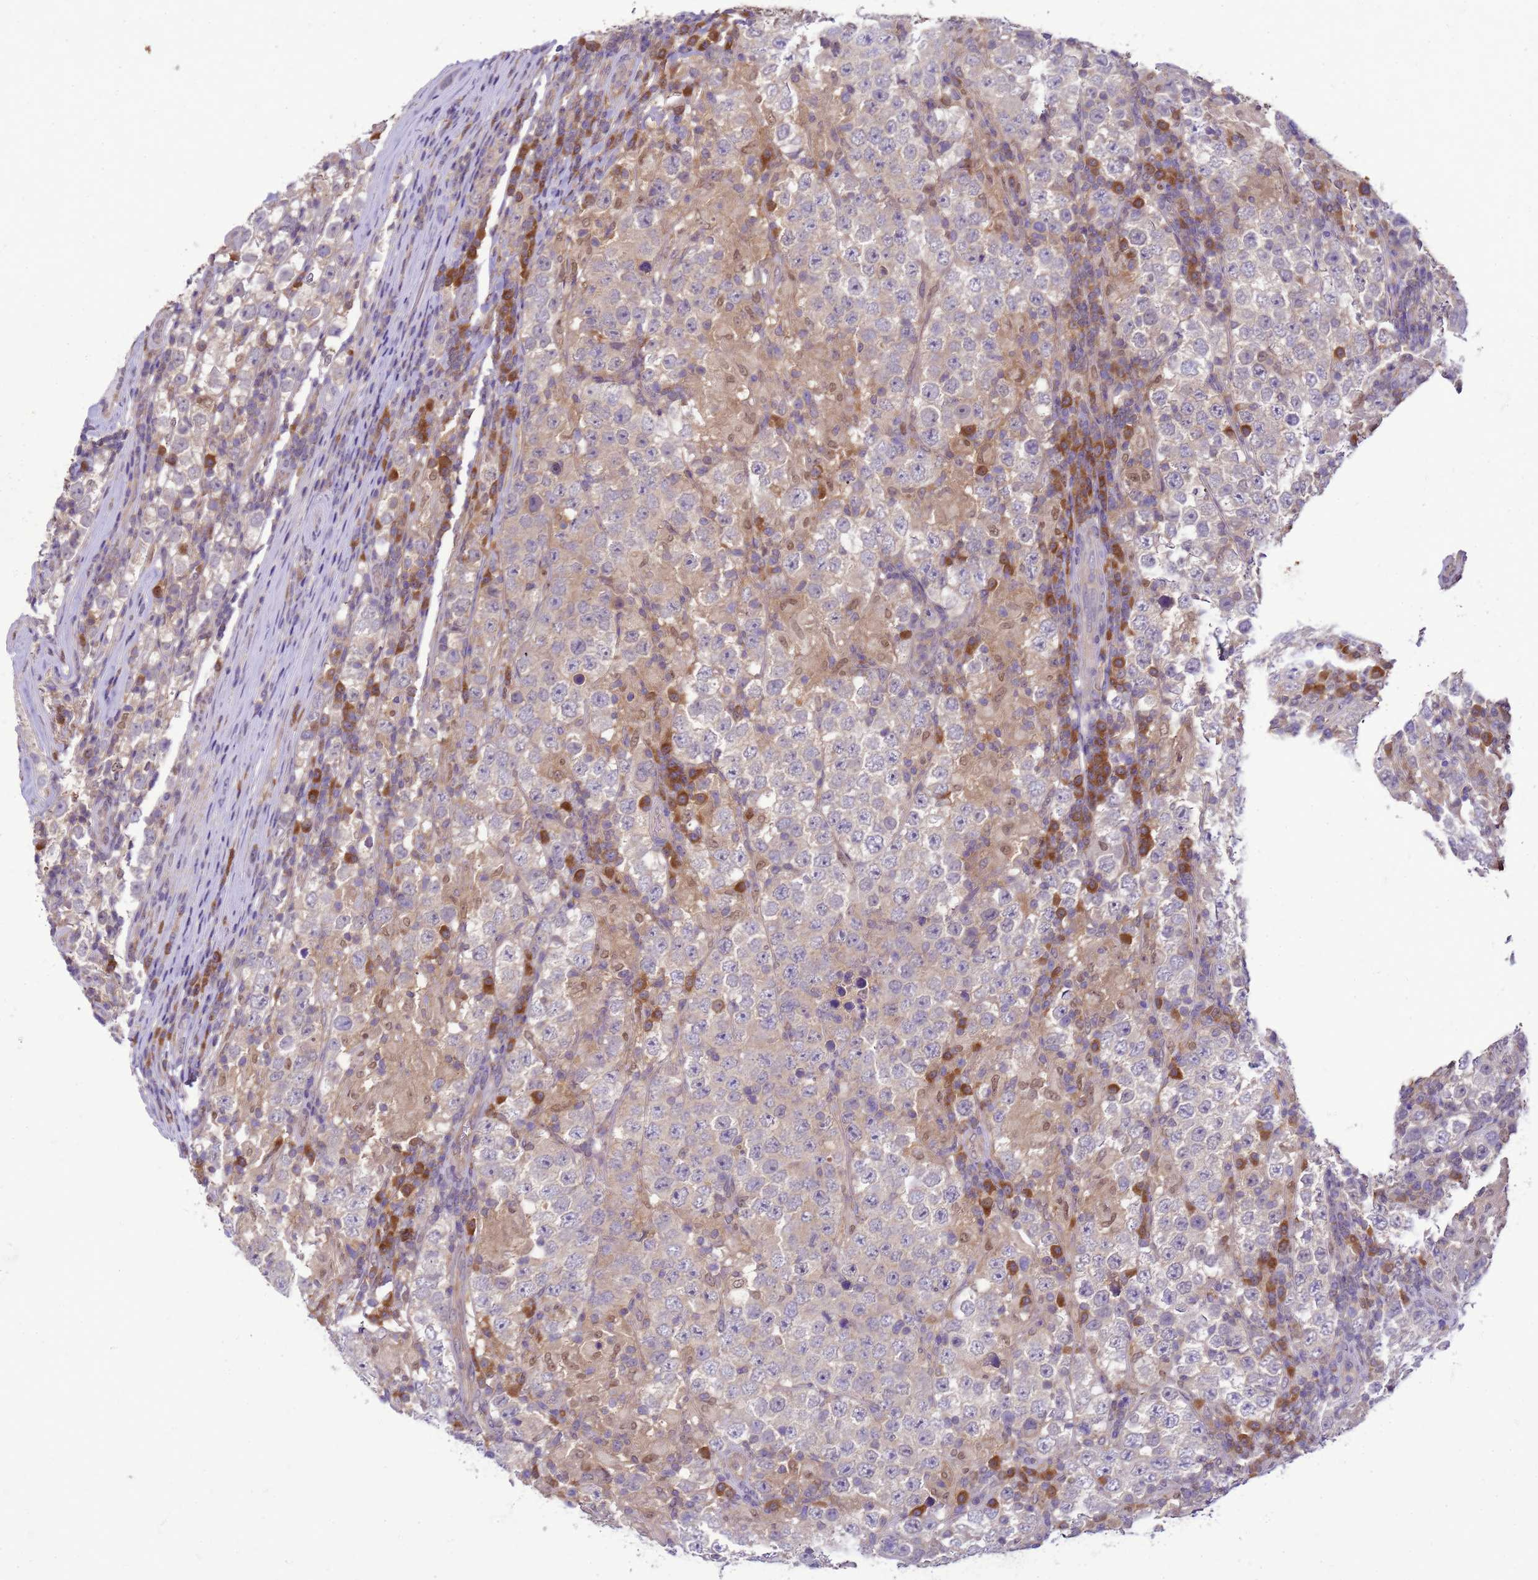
{"staining": {"intensity": "weak", "quantity": "<25%", "location": "cytoplasmic/membranous"}, "tissue": "testis cancer", "cell_type": "Tumor cells", "image_type": "cancer", "snomed": [{"axis": "morphology", "description": "Normal tissue, NOS"}, {"axis": "morphology", "description": "Urothelial carcinoma, High grade"}, {"axis": "morphology", "description": "Seminoma, NOS"}, {"axis": "morphology", "description": "Carcinoma, Embryonal, NOS"}, {"axis": "topography", "description": "Urinary bladder"}, {"axis": "topography", "description": "Testis"}], "caption": "Tumor cells are negative for protein expression in human seminoma (testis).", "gene": "DDI2", "patient": {"sex": "male", "age": 41}}